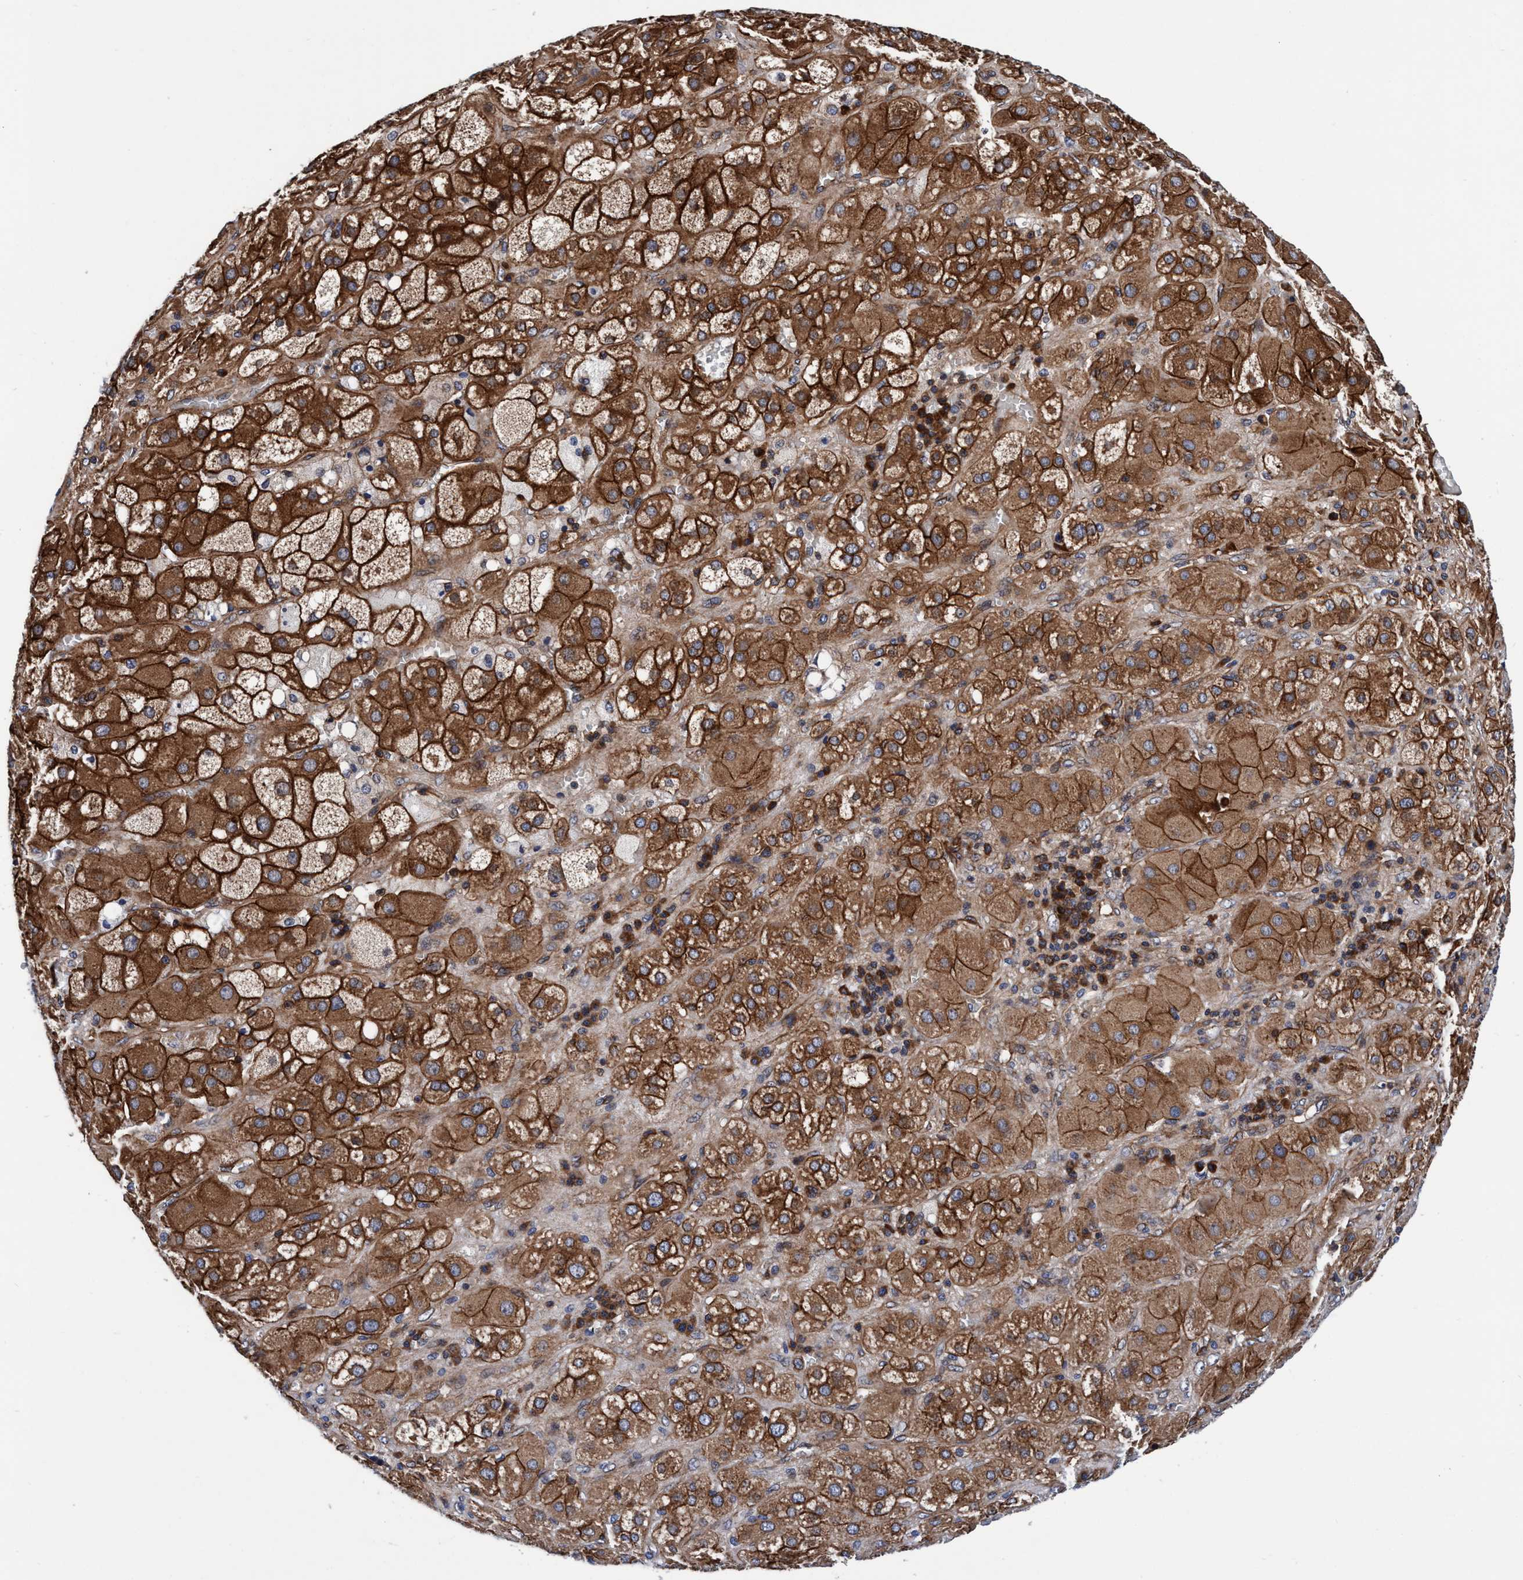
{"staining": {"intensity": "strong", "quantity": ">75%", "location": "cytoplasmic/membranous"}, "tissue": "adrenal gland", "cell_type": "Glandular cells", "image_type": "normal", "snomed": [{"axis": "morphology", "description": "Normal tissue, NOS"}, {"axis": "topography", "description": "Adrenal gland"}], "caption": "An image showing strong cytoplasmic/membranous staining in approximately >75% of glandular cells in unremarkable adrenal gland, as visualized by brown immunohistochemical staining.", "gene": "MCM3AP", "patient": {"sex": "female", "age": 47}}